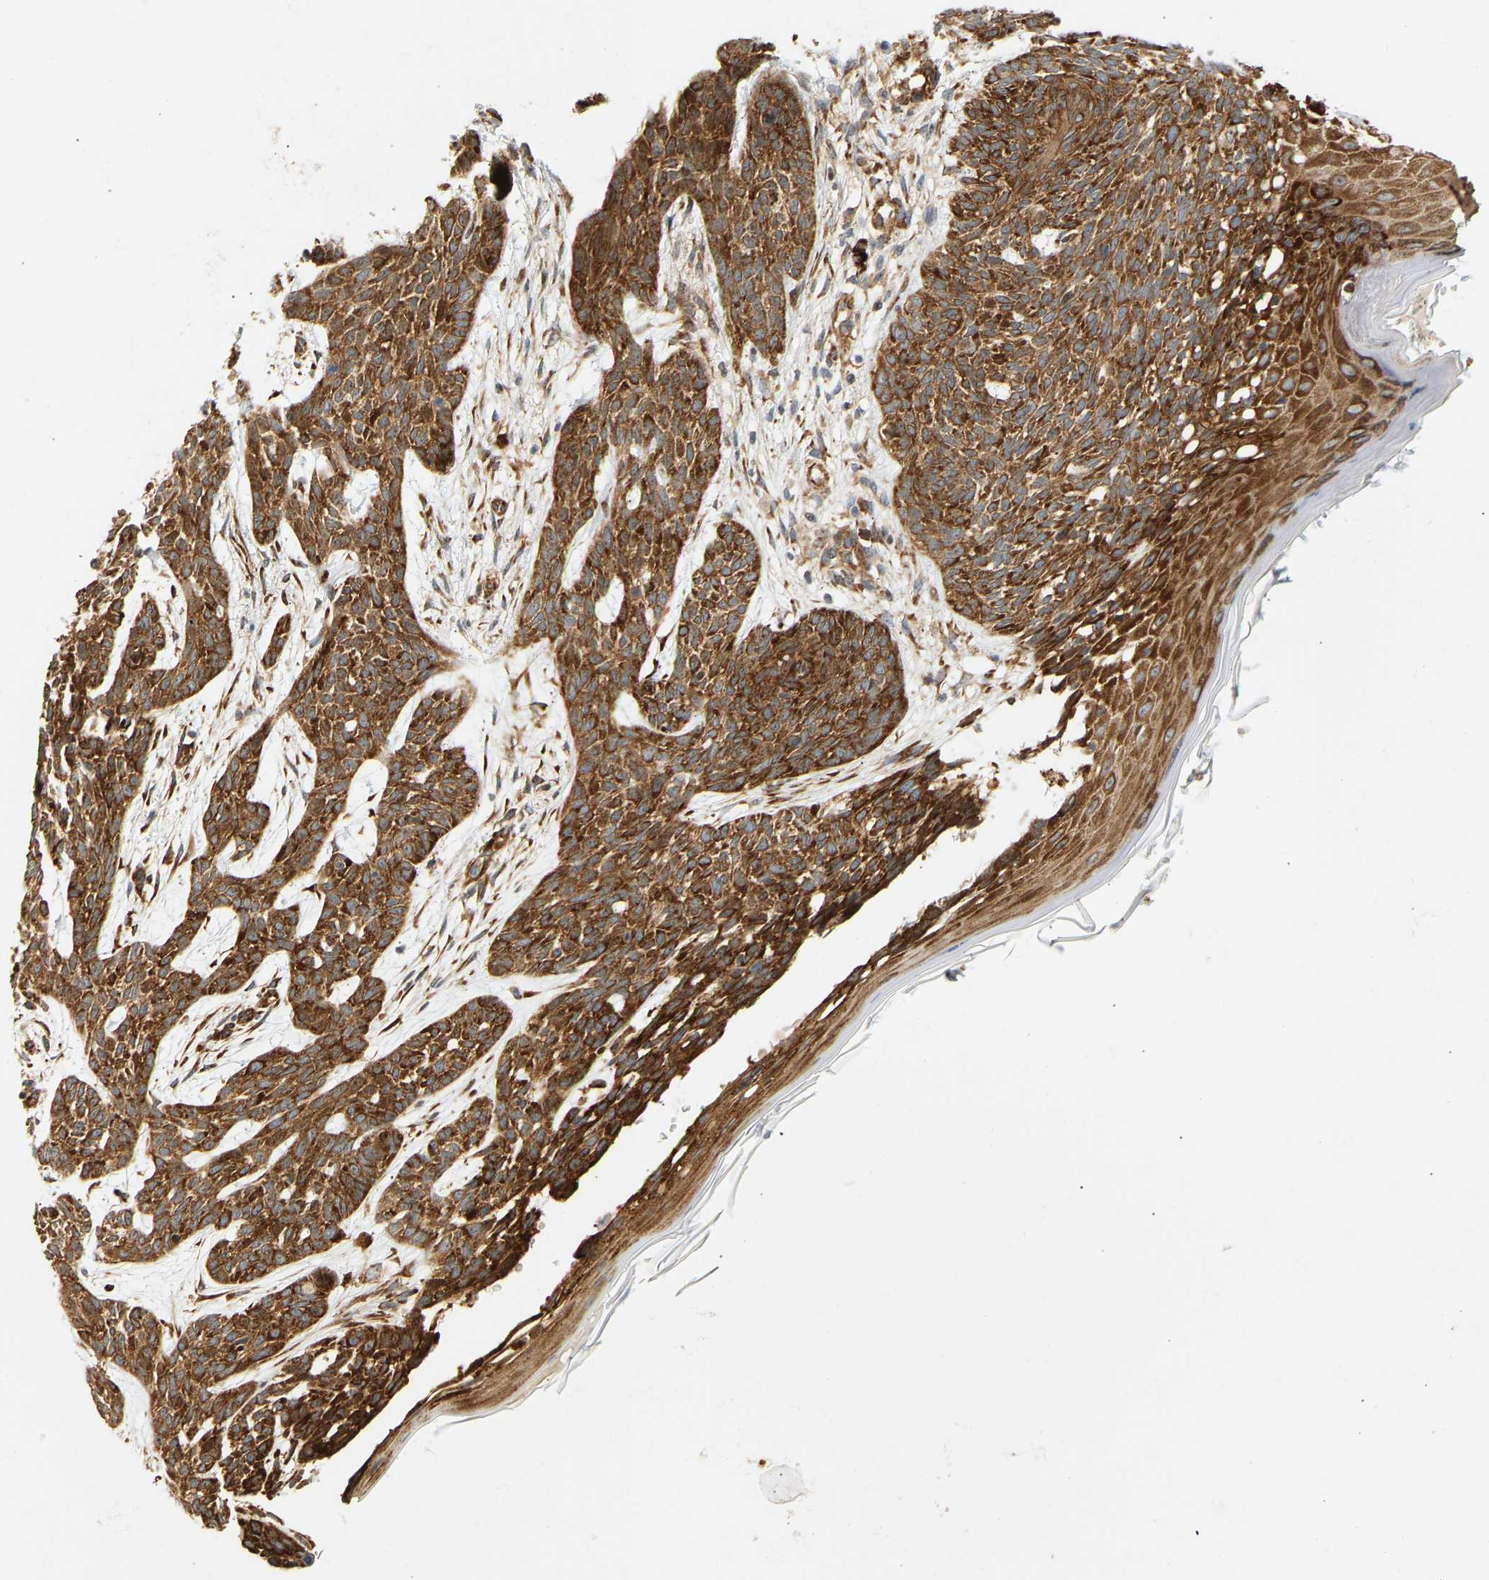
{"staining": {"intensity": "strong", "quantity": ">75%", "location": "cytoplasmic/membranous"}, "tissue": "skin cancer", "cell_type": "Tumor cells", "image_type": "cancer", "snomed": [{"axis": "morphology", "description": "Basal cell carcinoma"}, {"axis": "topography", "description": "Skin"}], "caption": "Human skin cancer stained with a brown dye exhibits strong cytoplasmic/membranous positive staining in approximately >75% of tumor cells.", "gene": "RPS14", "patient": {"sex": "female", "age": 59}}